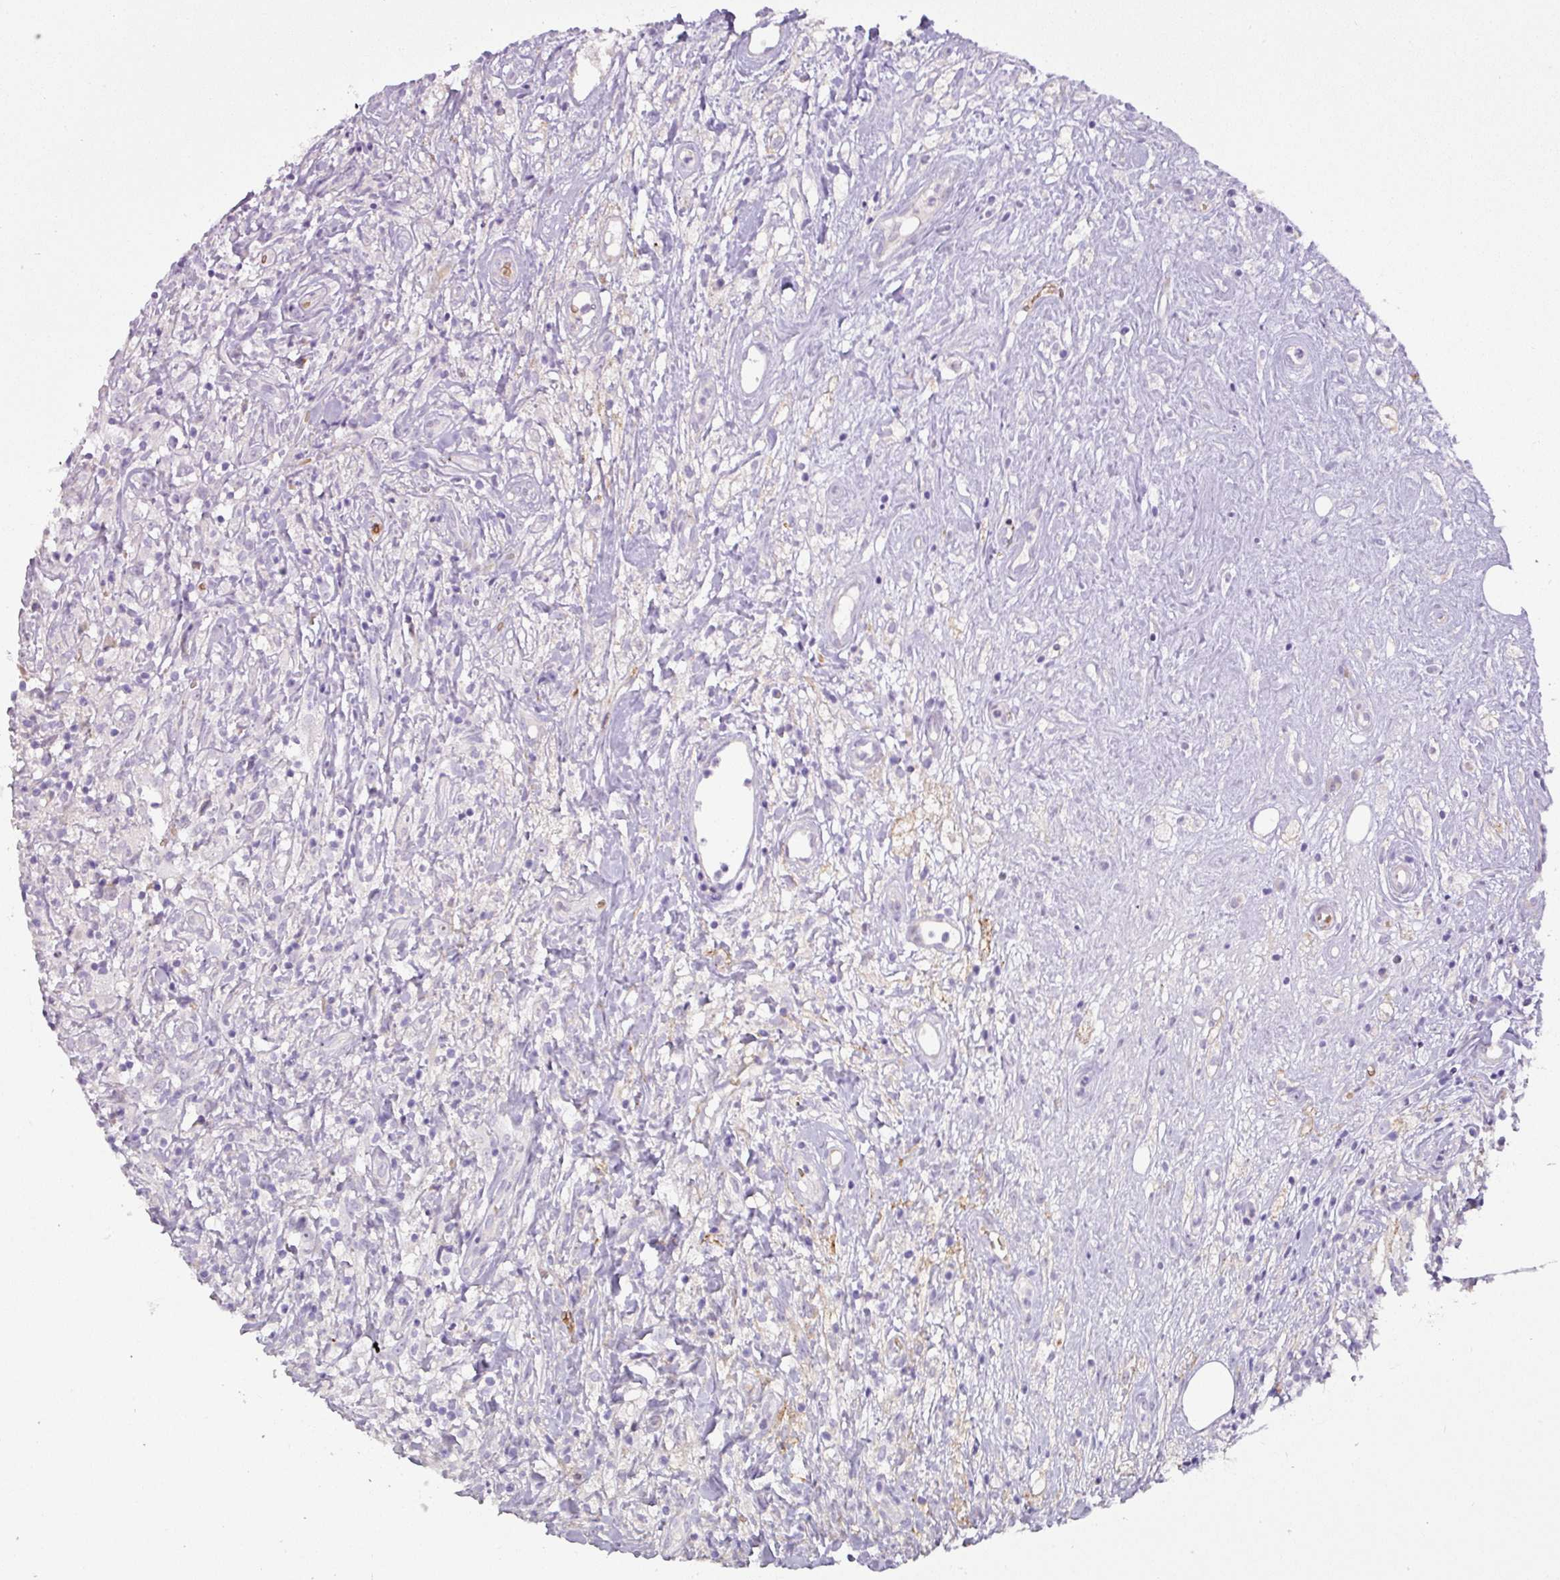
{"staining": {"intensity": "negative", "quantity": "none", "location": "none"}, "tissue": "lymphoma", "cell_type": "Tumor cells", "image_type": "cancer", "snomed": [{"axis": "morphology", "description": "Hodgkin's disease, NOS"}, {"axis": "topography", "description": "No Tissue"}], "caption": "This is an immunohistochemistry histopathology image of human lymphoma. There is no positivity in tumor cells.", "gene": "ATP6V1F", "patient": {"sex": "female", "age": 21}}